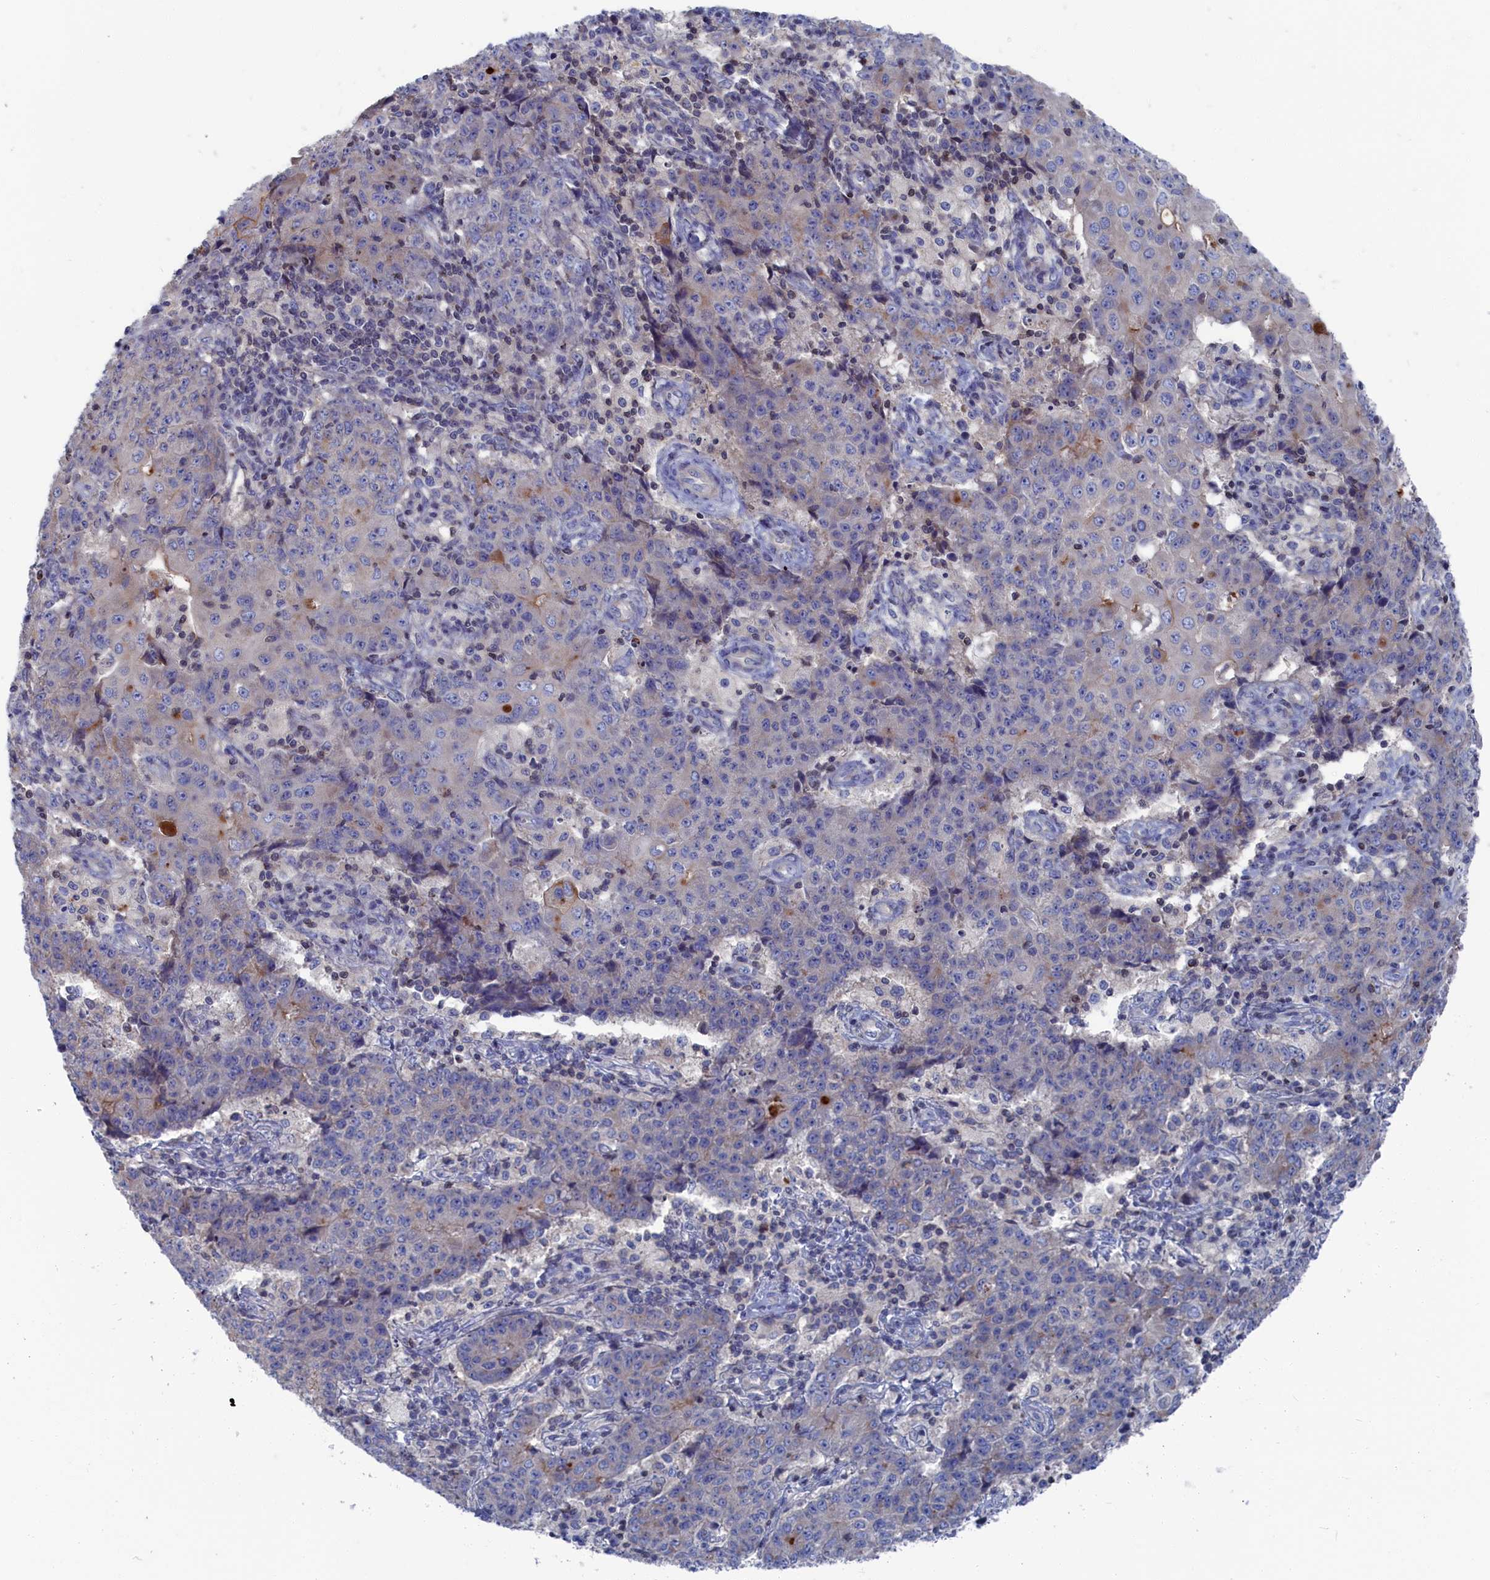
{"staining": {"intensity": "negative", "quantity": "none", "location": "none"}, "tissue": "ovarian cancer", "cell_type": "Tumor cells", "image_type": "cancer", "snomed": [{"axis": "morphology", "description": "Carcinoma, endometroid"}, {"axis": "topography", "description": "Ovary"}], "caption": "IHC histopathology image of neoplastic tissue: human ovarian cancer stained with DAB shows no significant protein positivity in tumor cells. (Brightfield microscopy of DAB immunohistochemistry (IHC) at high magnification).", "gene": "CEND1", "patient": {"sex": "female", "age": 42}}